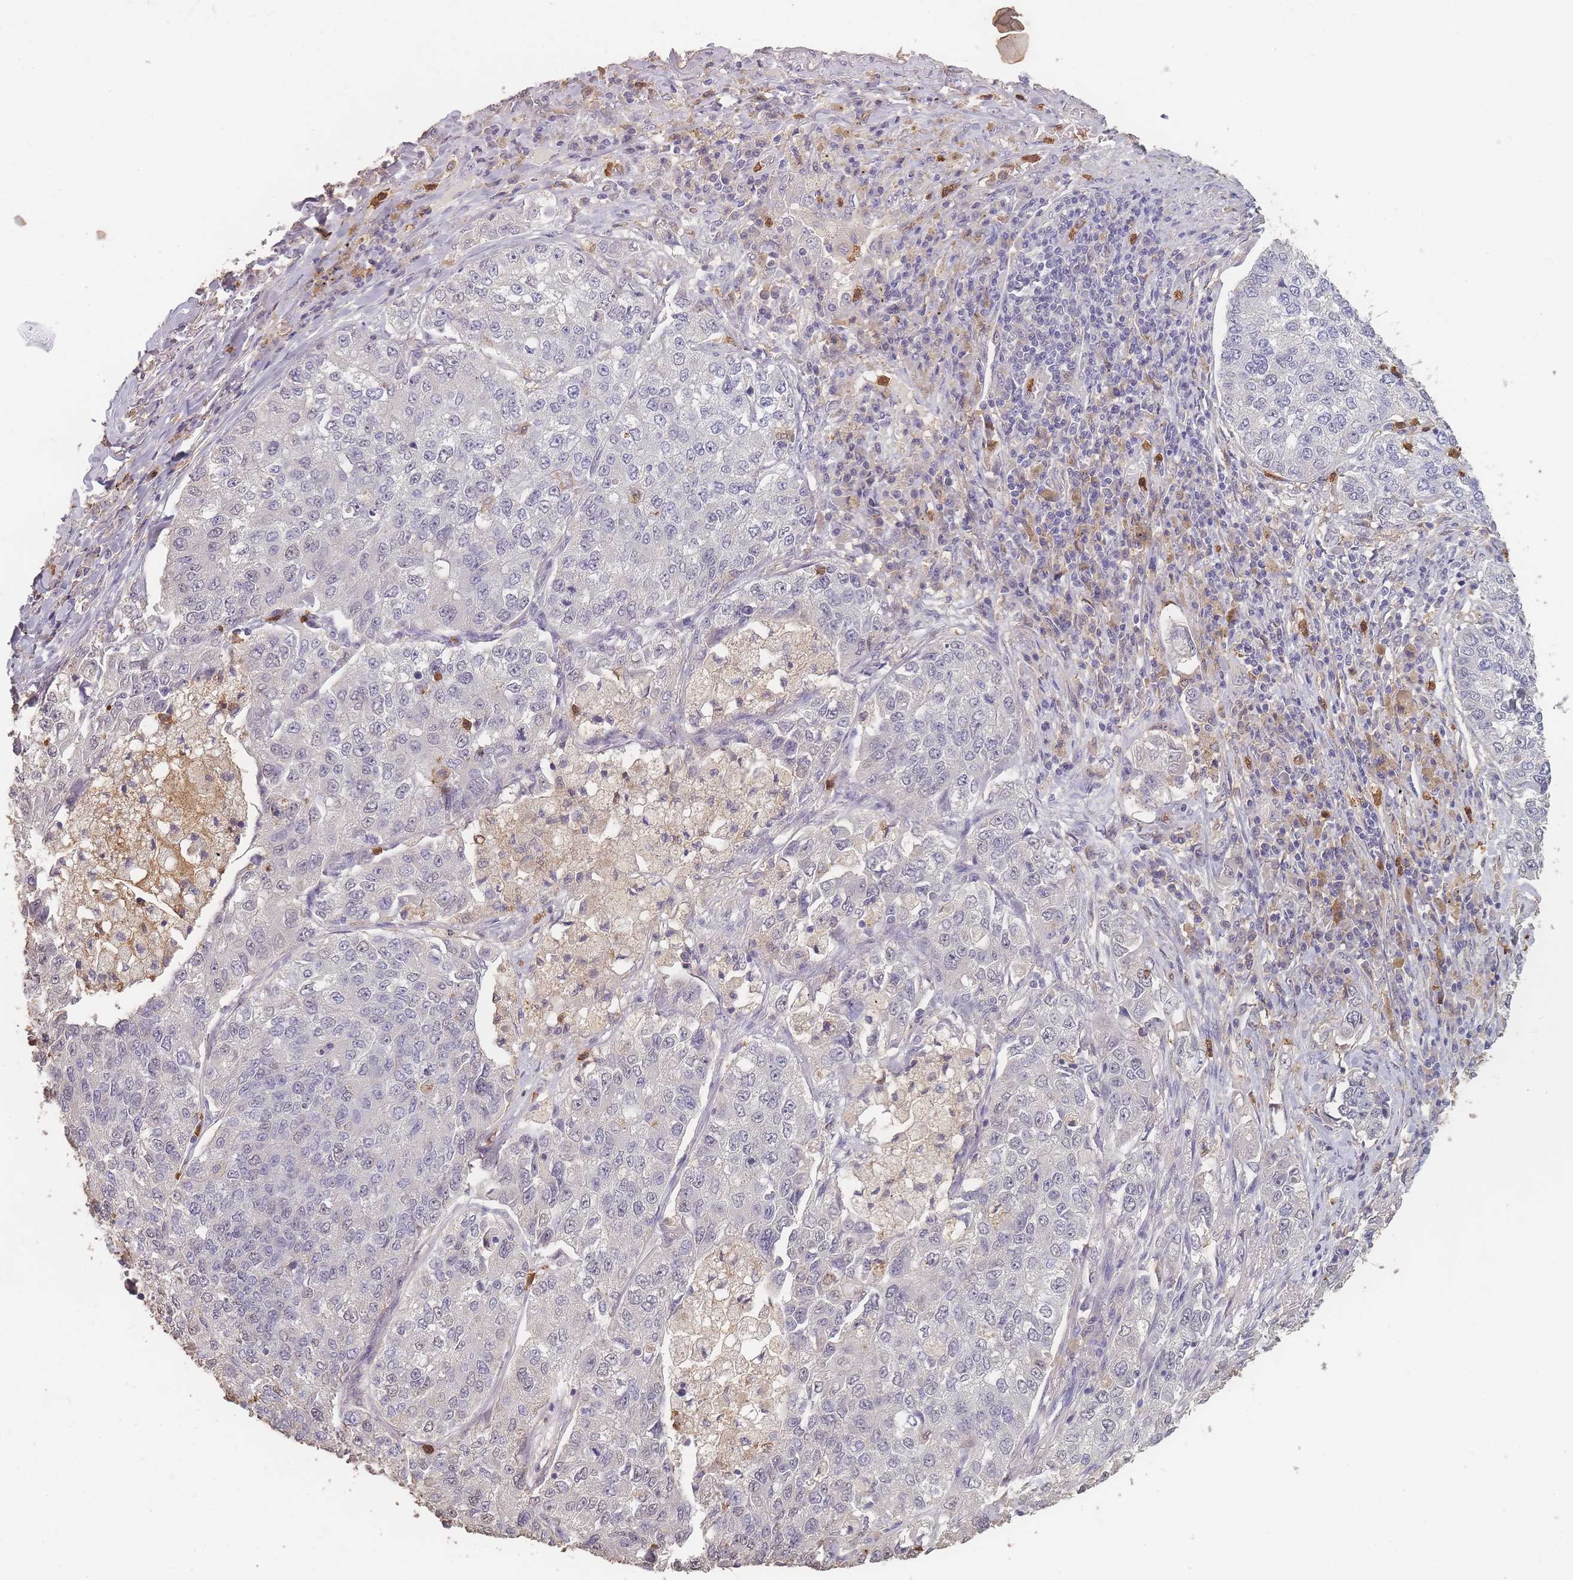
{"staining": {"intensity": "negative", "quantity": "none", "location": "none"}, "tissue": "lung cancer", "cell_type": "Tumor cells", "image_type": "cancer", "snomed": [{"axis": "morphology", "description": "Adenocarcinoma, NOS"}, {"axis": "topography", "description": "Lung"}], "caption": "DAB (3,3'-diaminobenzidine) immunohistochemical staining of human adenocarcinoma (lung) demonstrates no significant expression in tumor cells.", "gene": "BST1", "patient": {"sex": "male", "age": 49}}